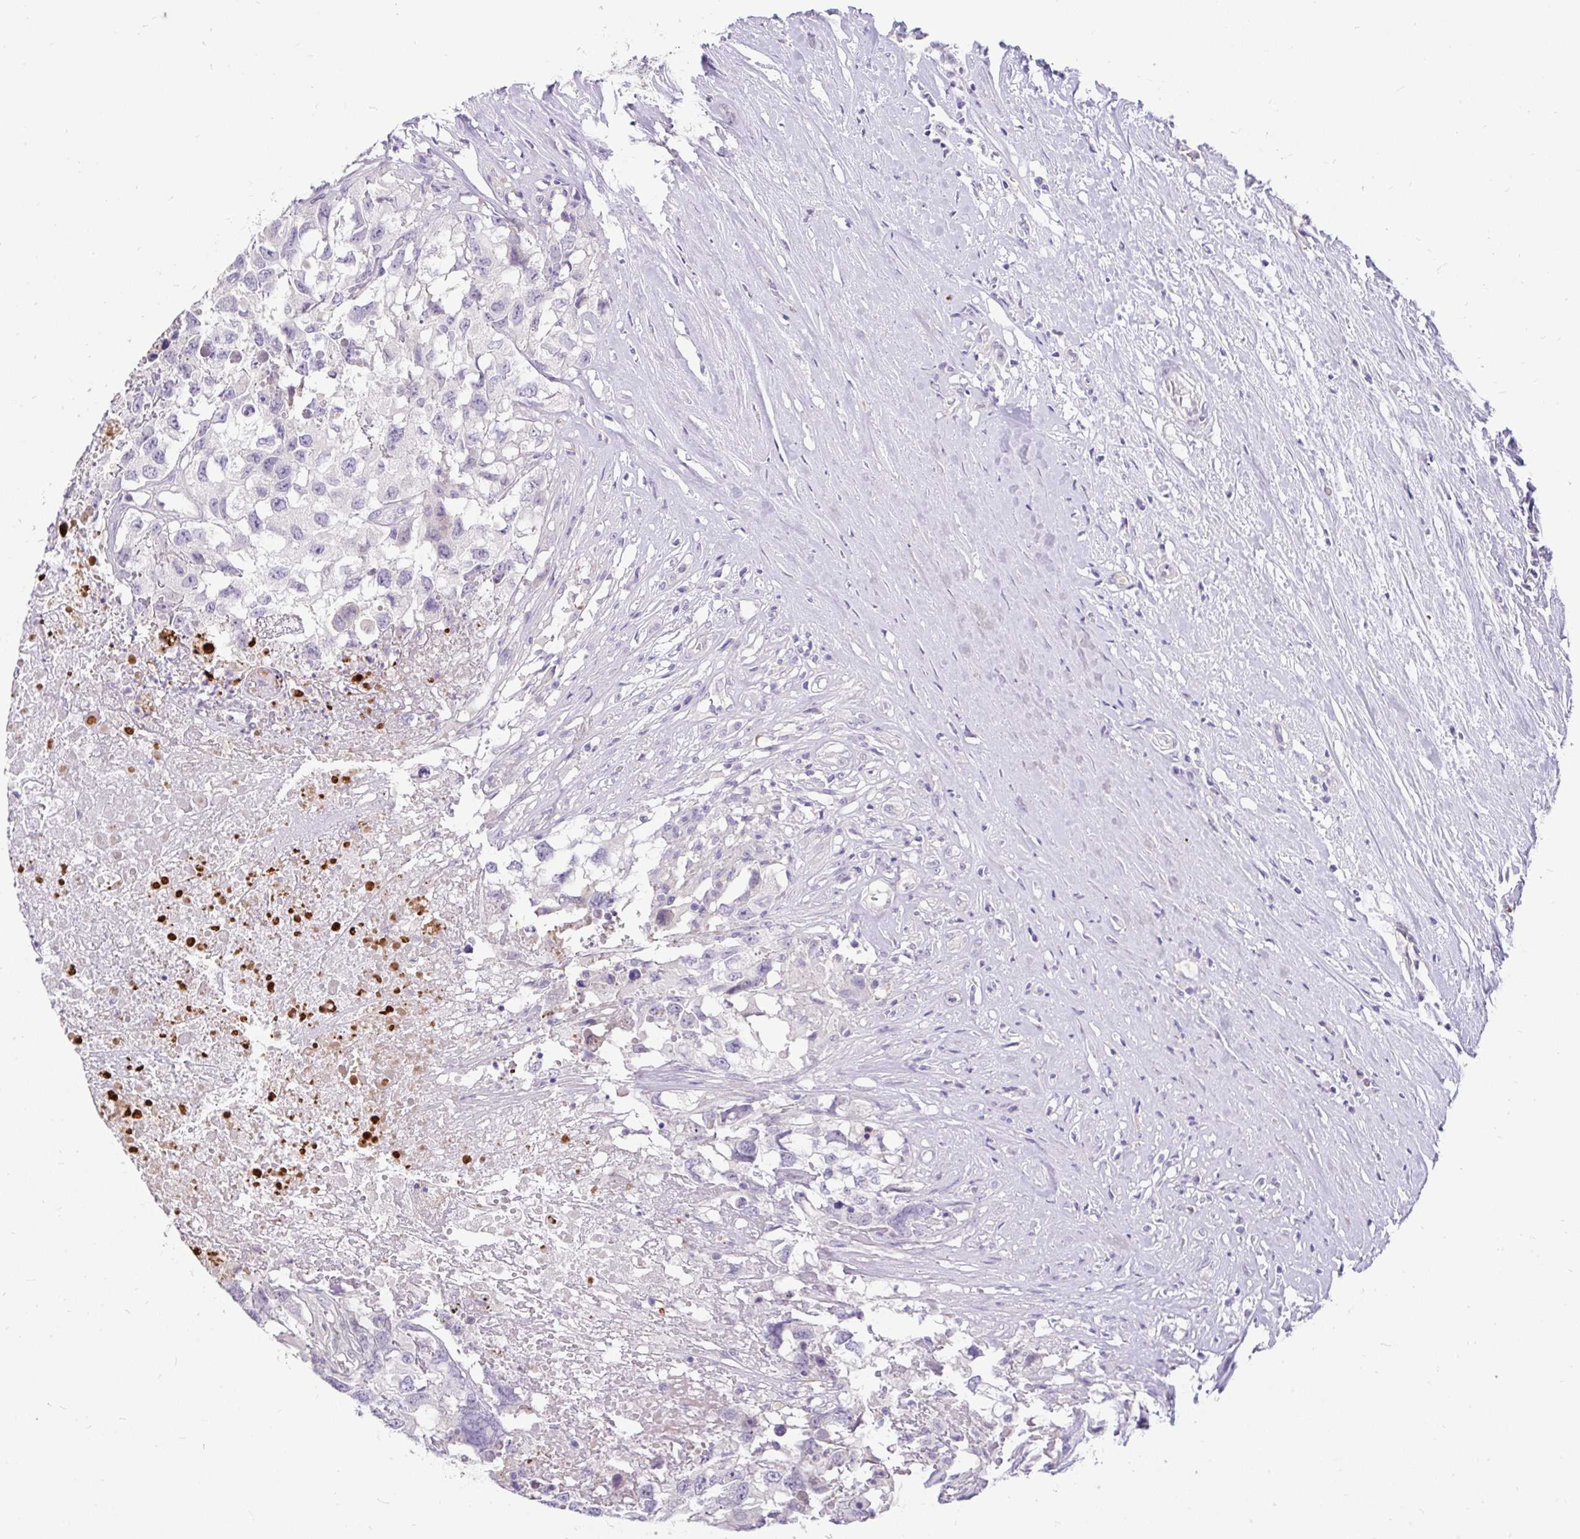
{"staining": {"intensity": "negative", "quantity": "none", "location": "none"}, "tissue": "testis cancer", "cell_type": "Tumor cells", "image_type": "cancer", "snomed": [{"axis": "morphology", "description": "Carcinoma, Embryonal, NOS"}, {"axis": "topography", "description": "Testis"}], "caption": "Photomicrograph shows no significant protein staining in tumor cells of embryonal carcinoma (testis).", "gene": "KIAA2013", "patient": {"sex": "male", "age": 83}}